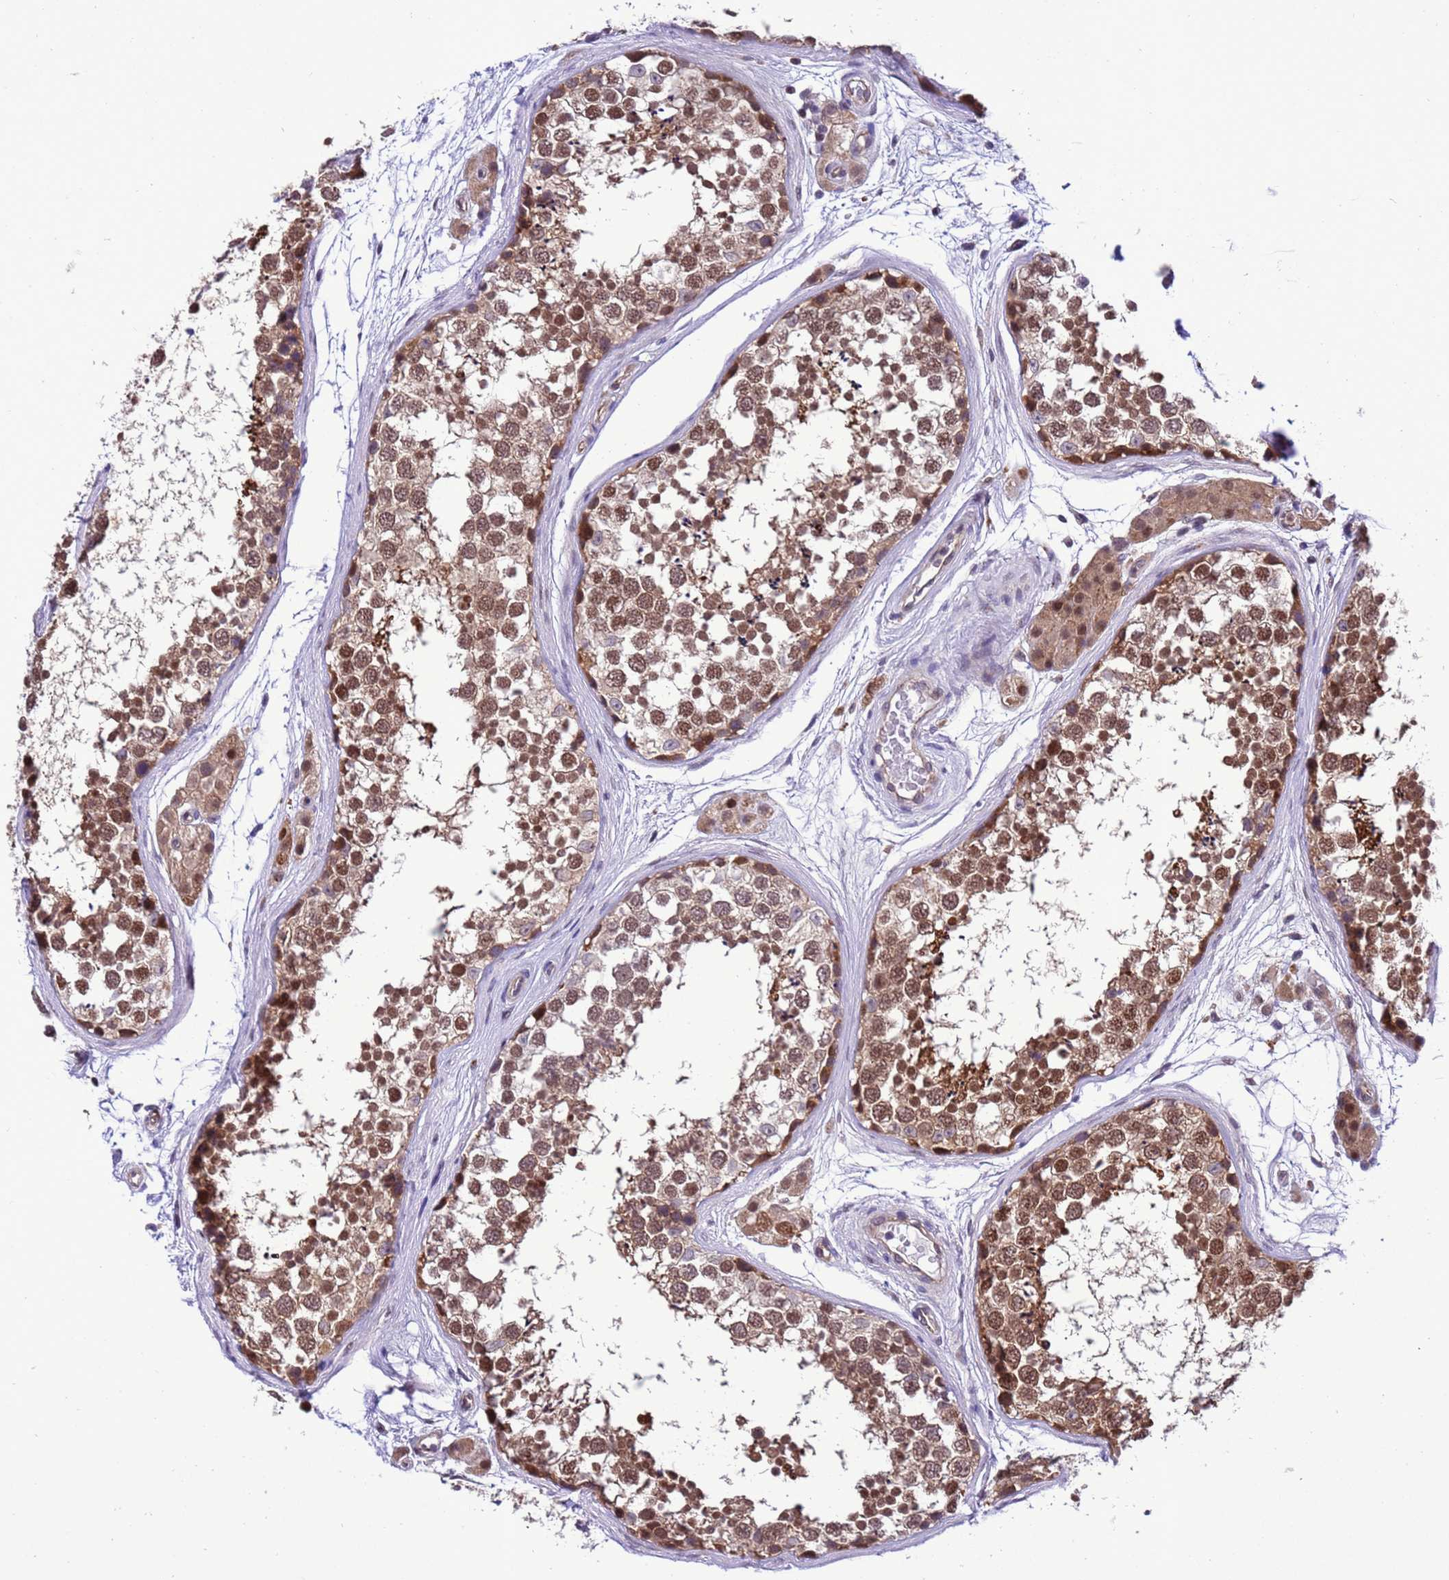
{"staining": {"intensity": "moderate", "quantity": ">75%", "location": "cytoplasmic/membranous,nuclear"}, "tissue": "testis", "cell_type": "Cells in seminiferous ducts", "image_type": "normal", "snomed": [{"axis": "morphology", "description": "Normal tissue, NOS"}, {"axis": "topography", "description": "Testis"}], "caption": "DAB immunohistochemical staining of unremarkable human testis displays moderate cytoplasmic/membranous,nuclear protein positivity in approximately >75% of cells in seminiferous ducts.", "gene": "RASD1", "patient": {"sex": "male", "age": 56}}